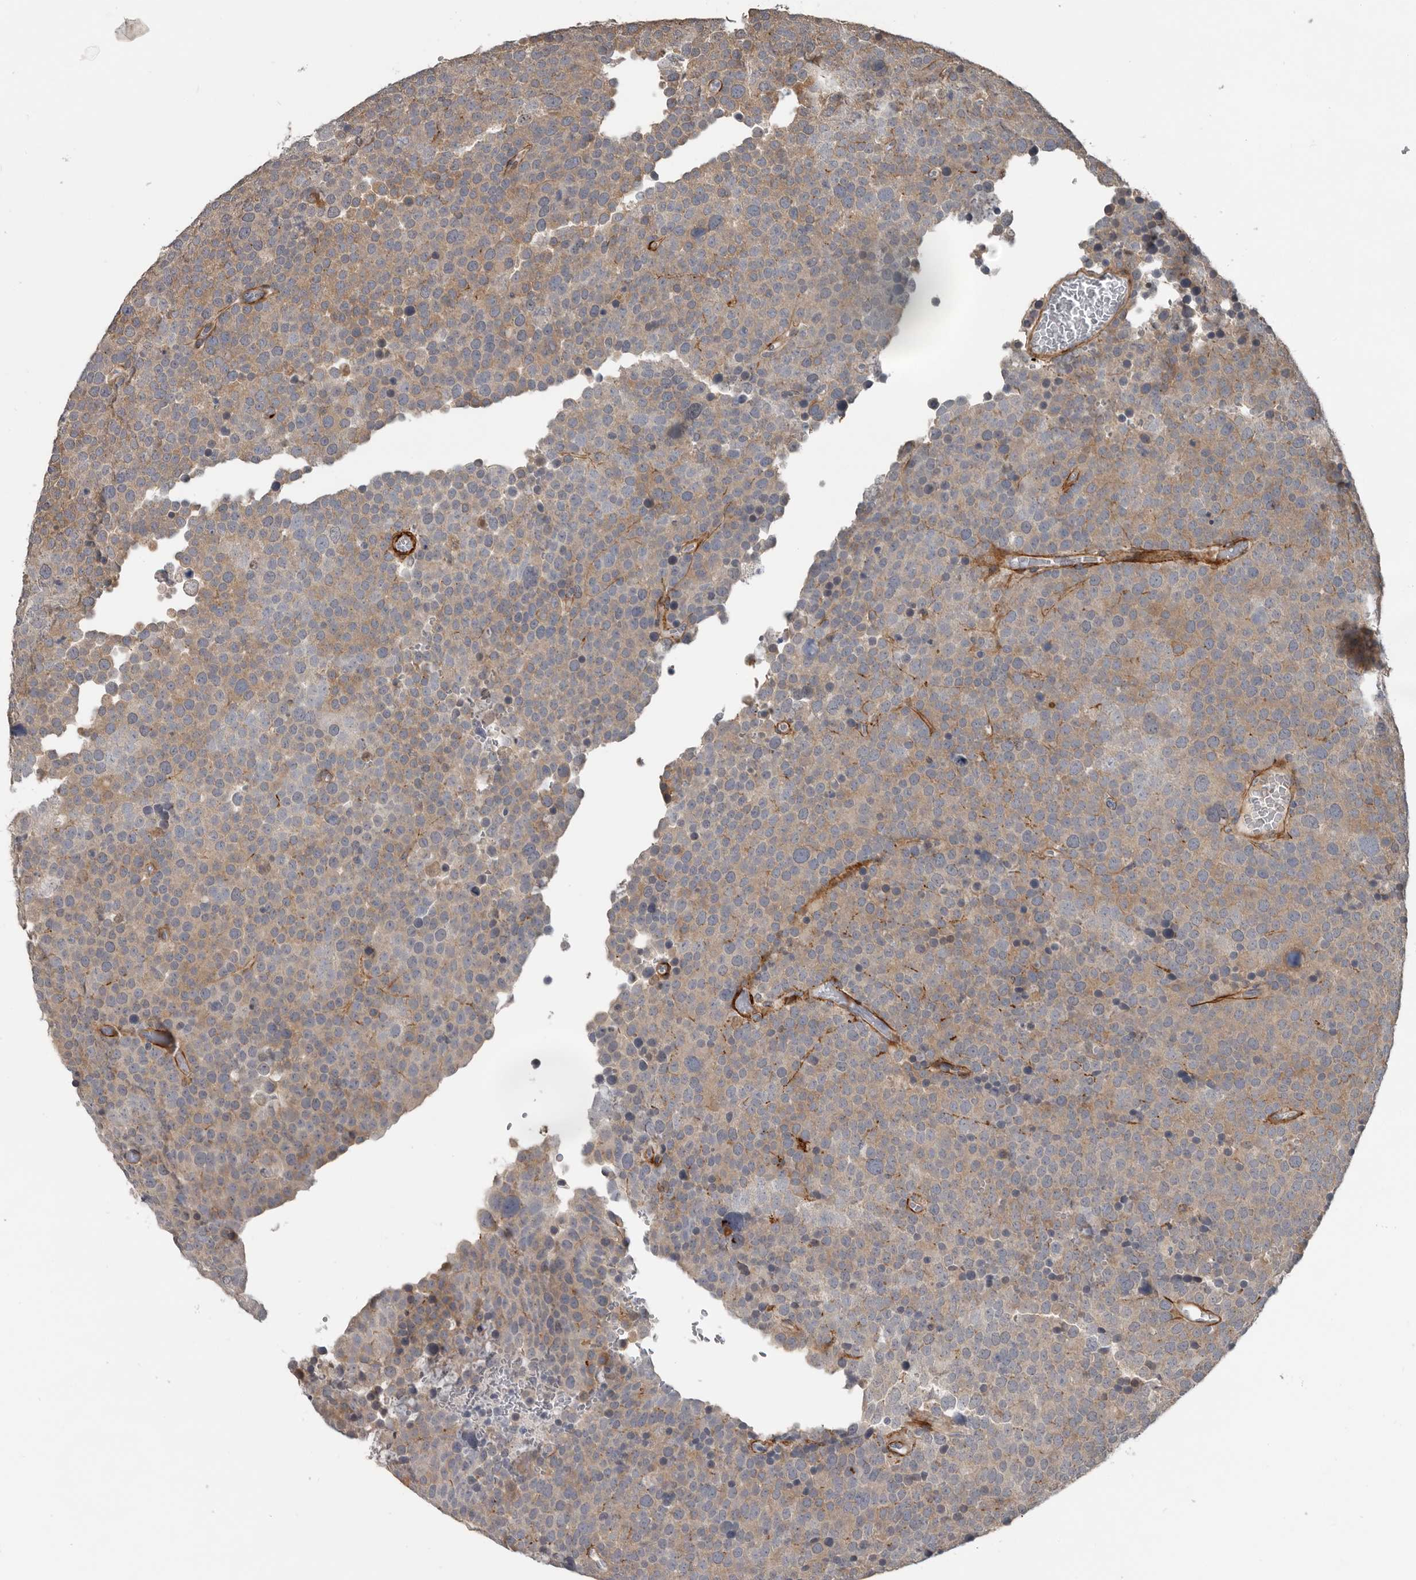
{"staining": {"intensity": "weak", "quantity": "25%-75%", "location": "cytoplasmic/membranous"}, "tissue": "testis cancer", "cell_type": "Tumor cells", "image_type": "cancer", "snomed": [{"axis": "morphology", "description": "Seminoma, NOS"}, {"axis": "topography", "description": "Testis"}], "caption": "High-magnification brightfield microscopy of testis cancer (seminoma) stained with DAB (3,3'-diaminobenzidine) (brown) and counterstained with hematoxylin (blue). tumor cells exhibit weak cytoplasmic/membranous positivity is appreciated in about25%-75% of cells. (Brightfield microscopy of DAB IHC at high magnification).", "gene": "C1orf216", "patient": {"sex": "male", "age": 71}}